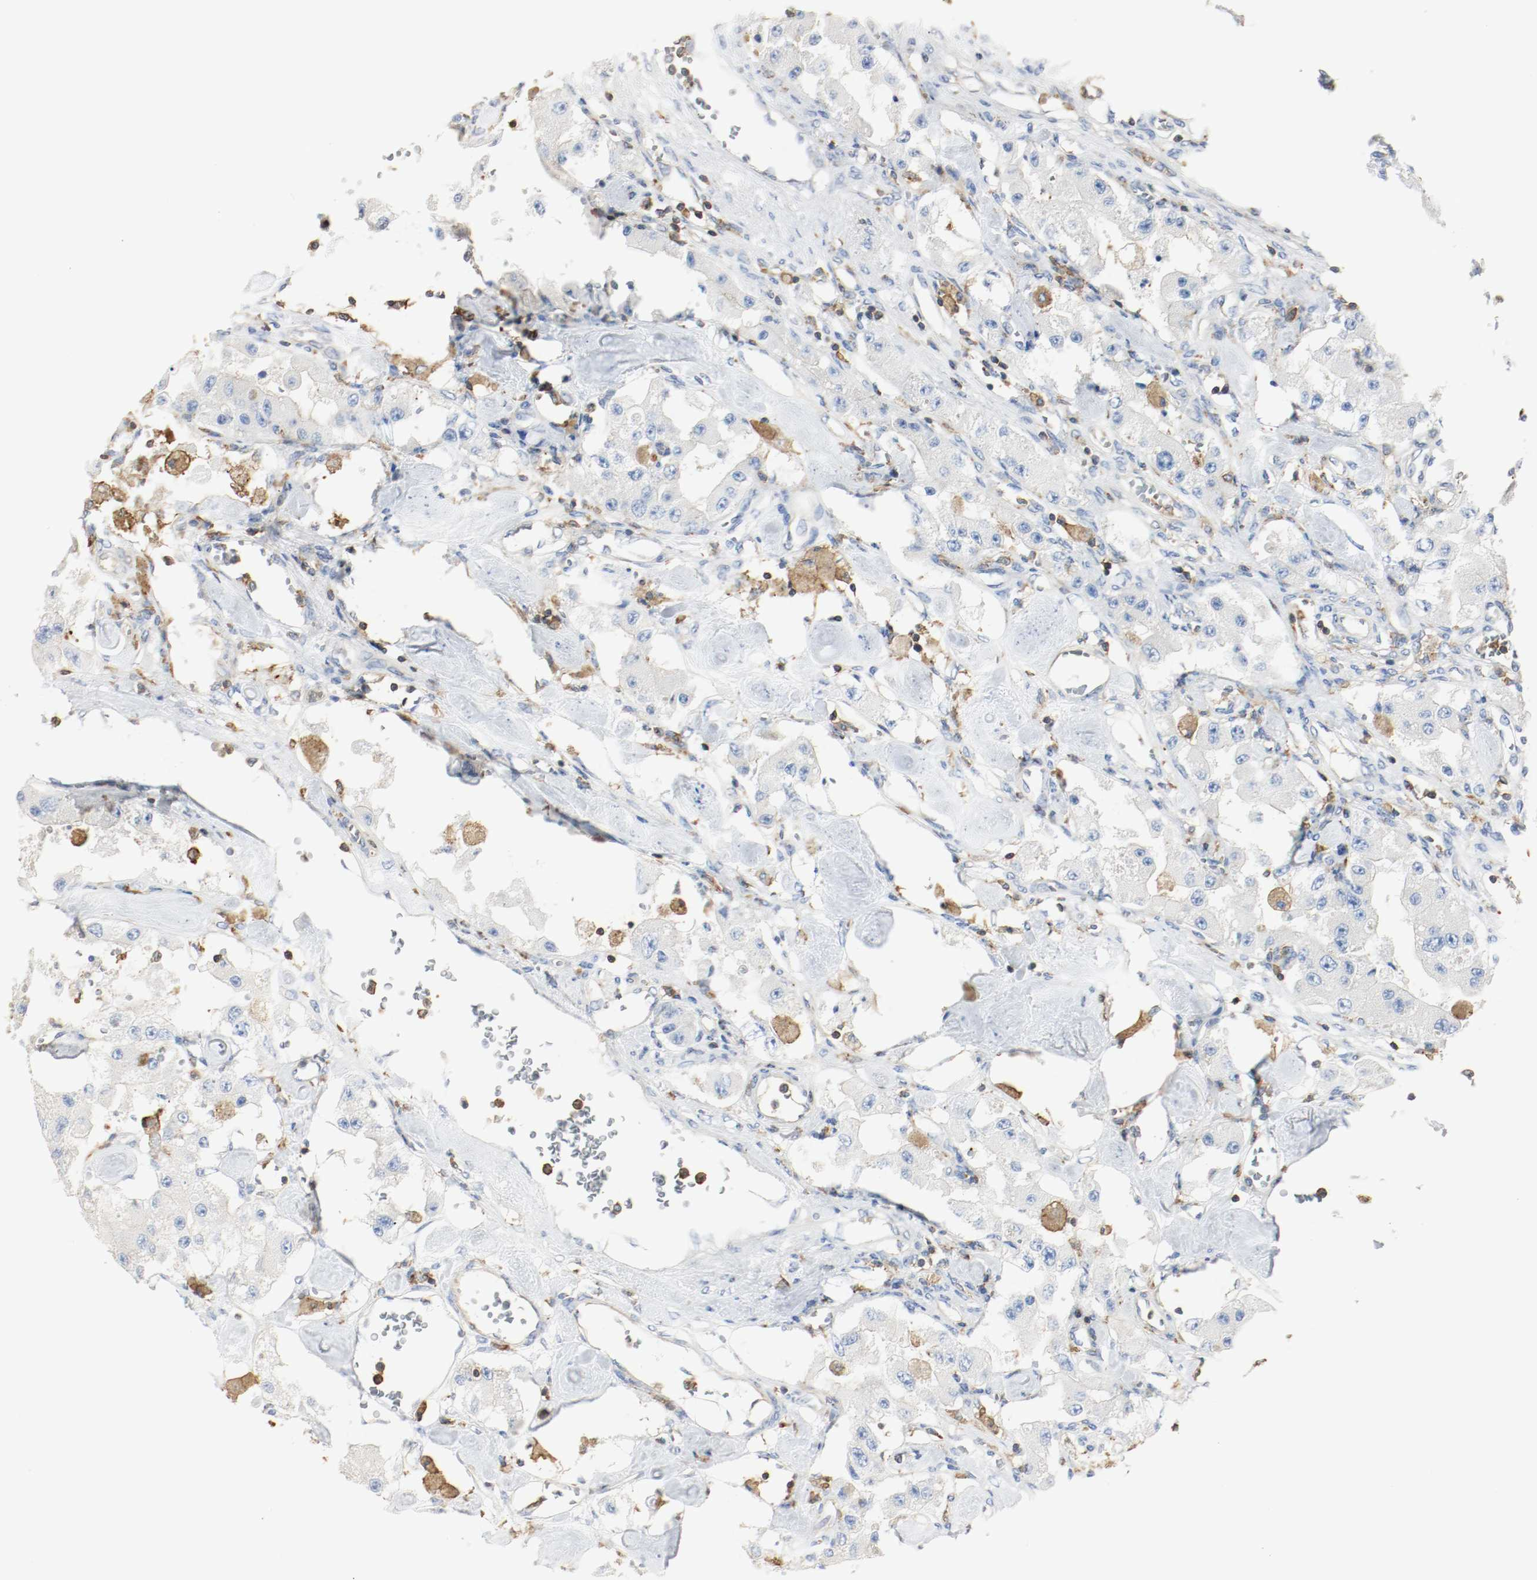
{"staining": {"intensity": "negative", "quantity": "none", "location": "none"}, "tissue": "carcinoid", "cell_type": "Tumor cells", "image_type": "cancer", "snomed": [{"axis": "morphology", "description": "Carcinoid, malignant, NOS"}, {"axis": "topography", "description": "Pancreas"}], "caption": "This is a histopathology image of IHC staining of carcinoid, which shows no positivity in tumor cells.", "gene": "ARPC1B", "patient": {"sex": "male", "age": 41}}